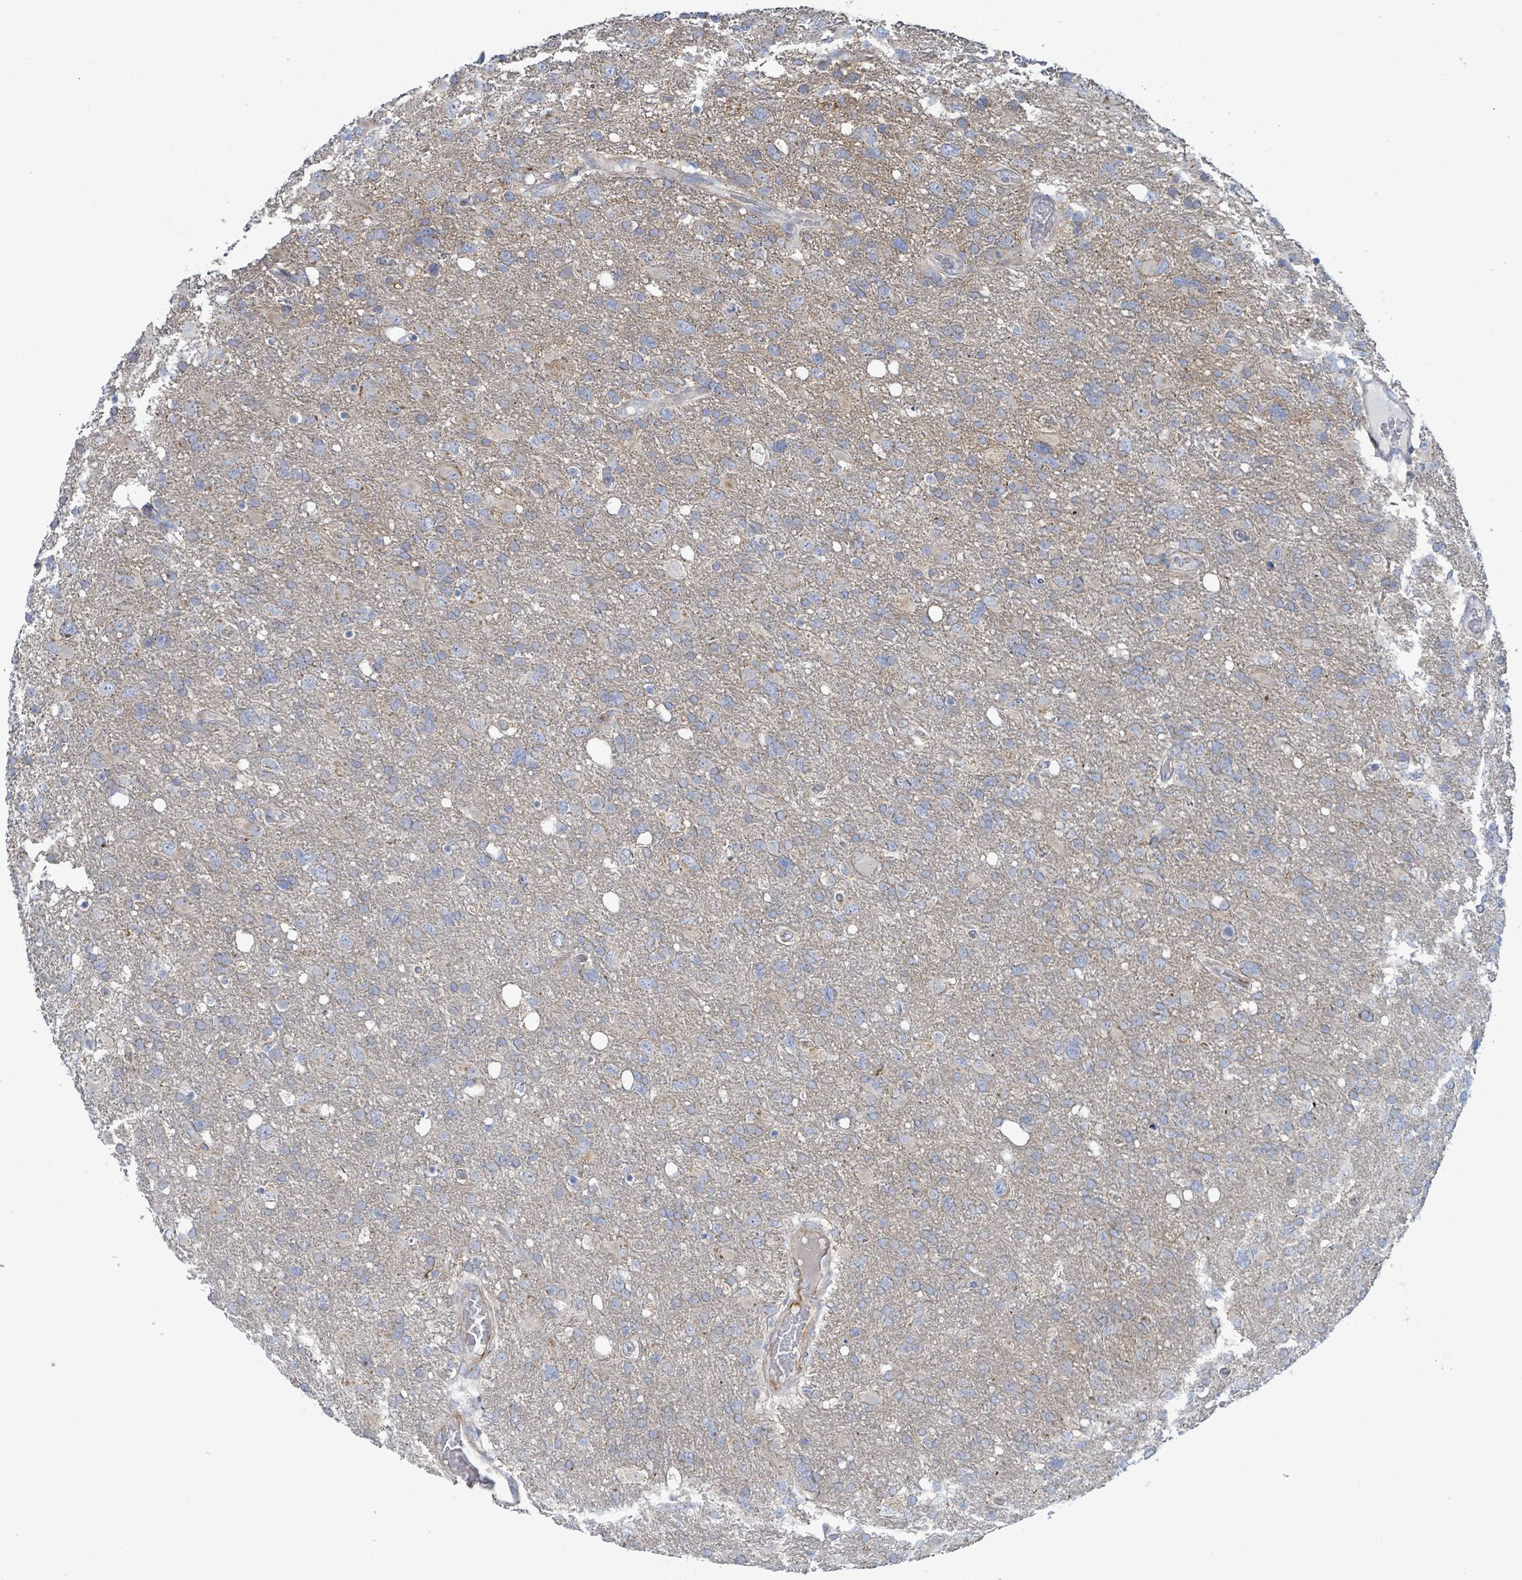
{"staining": {"intensity": "negative", "quantity": "none", "location": "none"}, "tissue": "glioma", "cell_type": "Tumor cells", "image_type": "cancer", "snomed": [{"axis": "morphology", "description": "Glioma, malignant, High grade"}, {"axis": "topography", "description": "Brain"}], "caption": "An IHC histopathology image of glioma is shown. There is no staining in tumor cells of glioma.", "gene": "ALG12", "patient": {"sex": "male", "age": 61}}